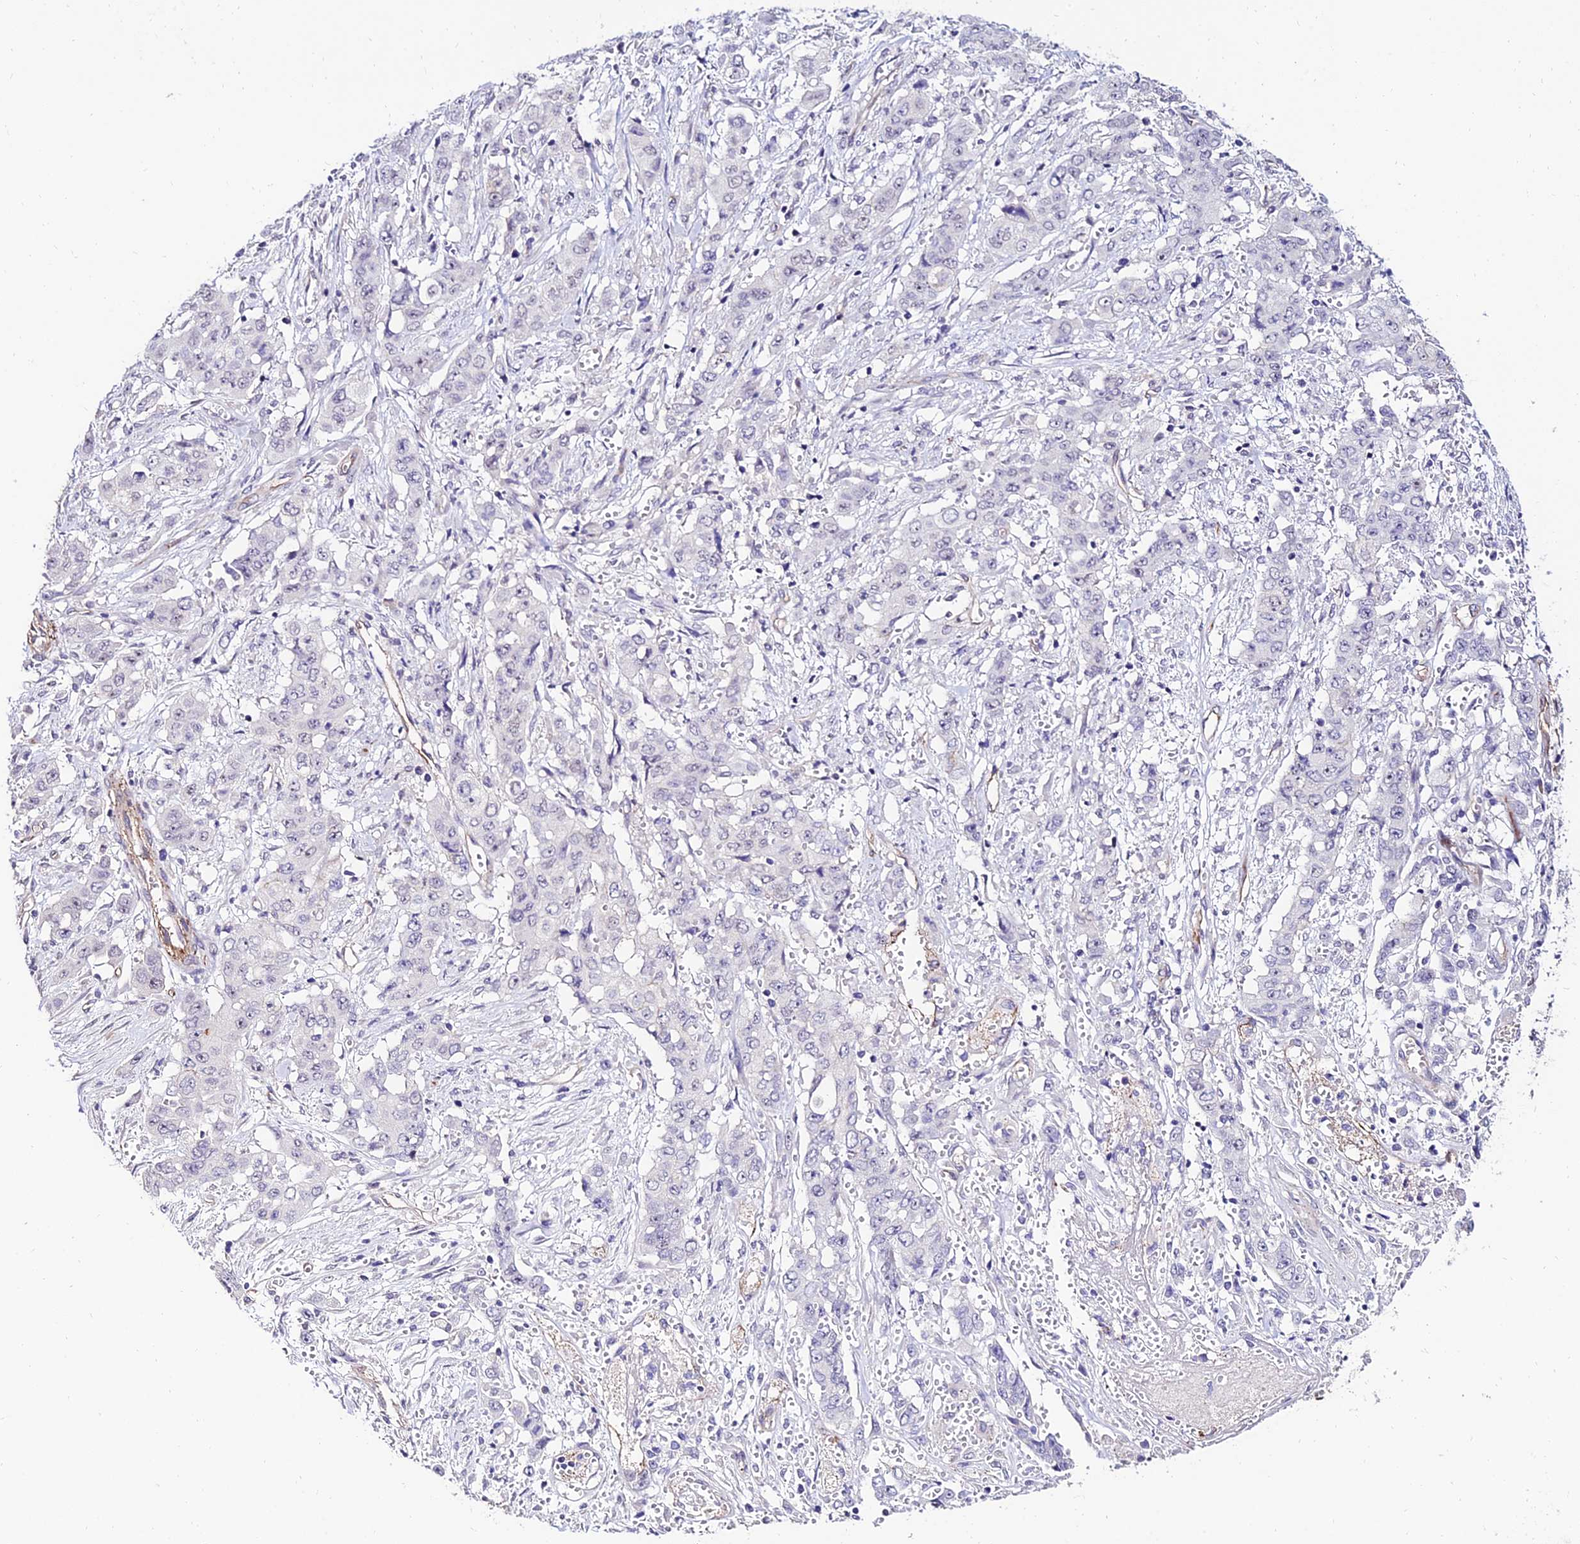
{"staining": {"intensity": "negative", "quantity": "none", "location": "none"}, "tissue": "stomach cancer", "cell_type": "Tumor cells", "image_type": "cancer", "snomed": [{"axis": "morphology", "description": "Normal tissue, NOS"}, {"axis": "morphology", "description": "Adenocarcinoma, NOS"}, {"axis": "topography", "description": "Stomach"}], "caption": "The image demonstrates no staining of tumor cells in stomach adenocarcinoma.", "gene": "ALDH3B2", "patient": {"sex": "female", "age": 64}}